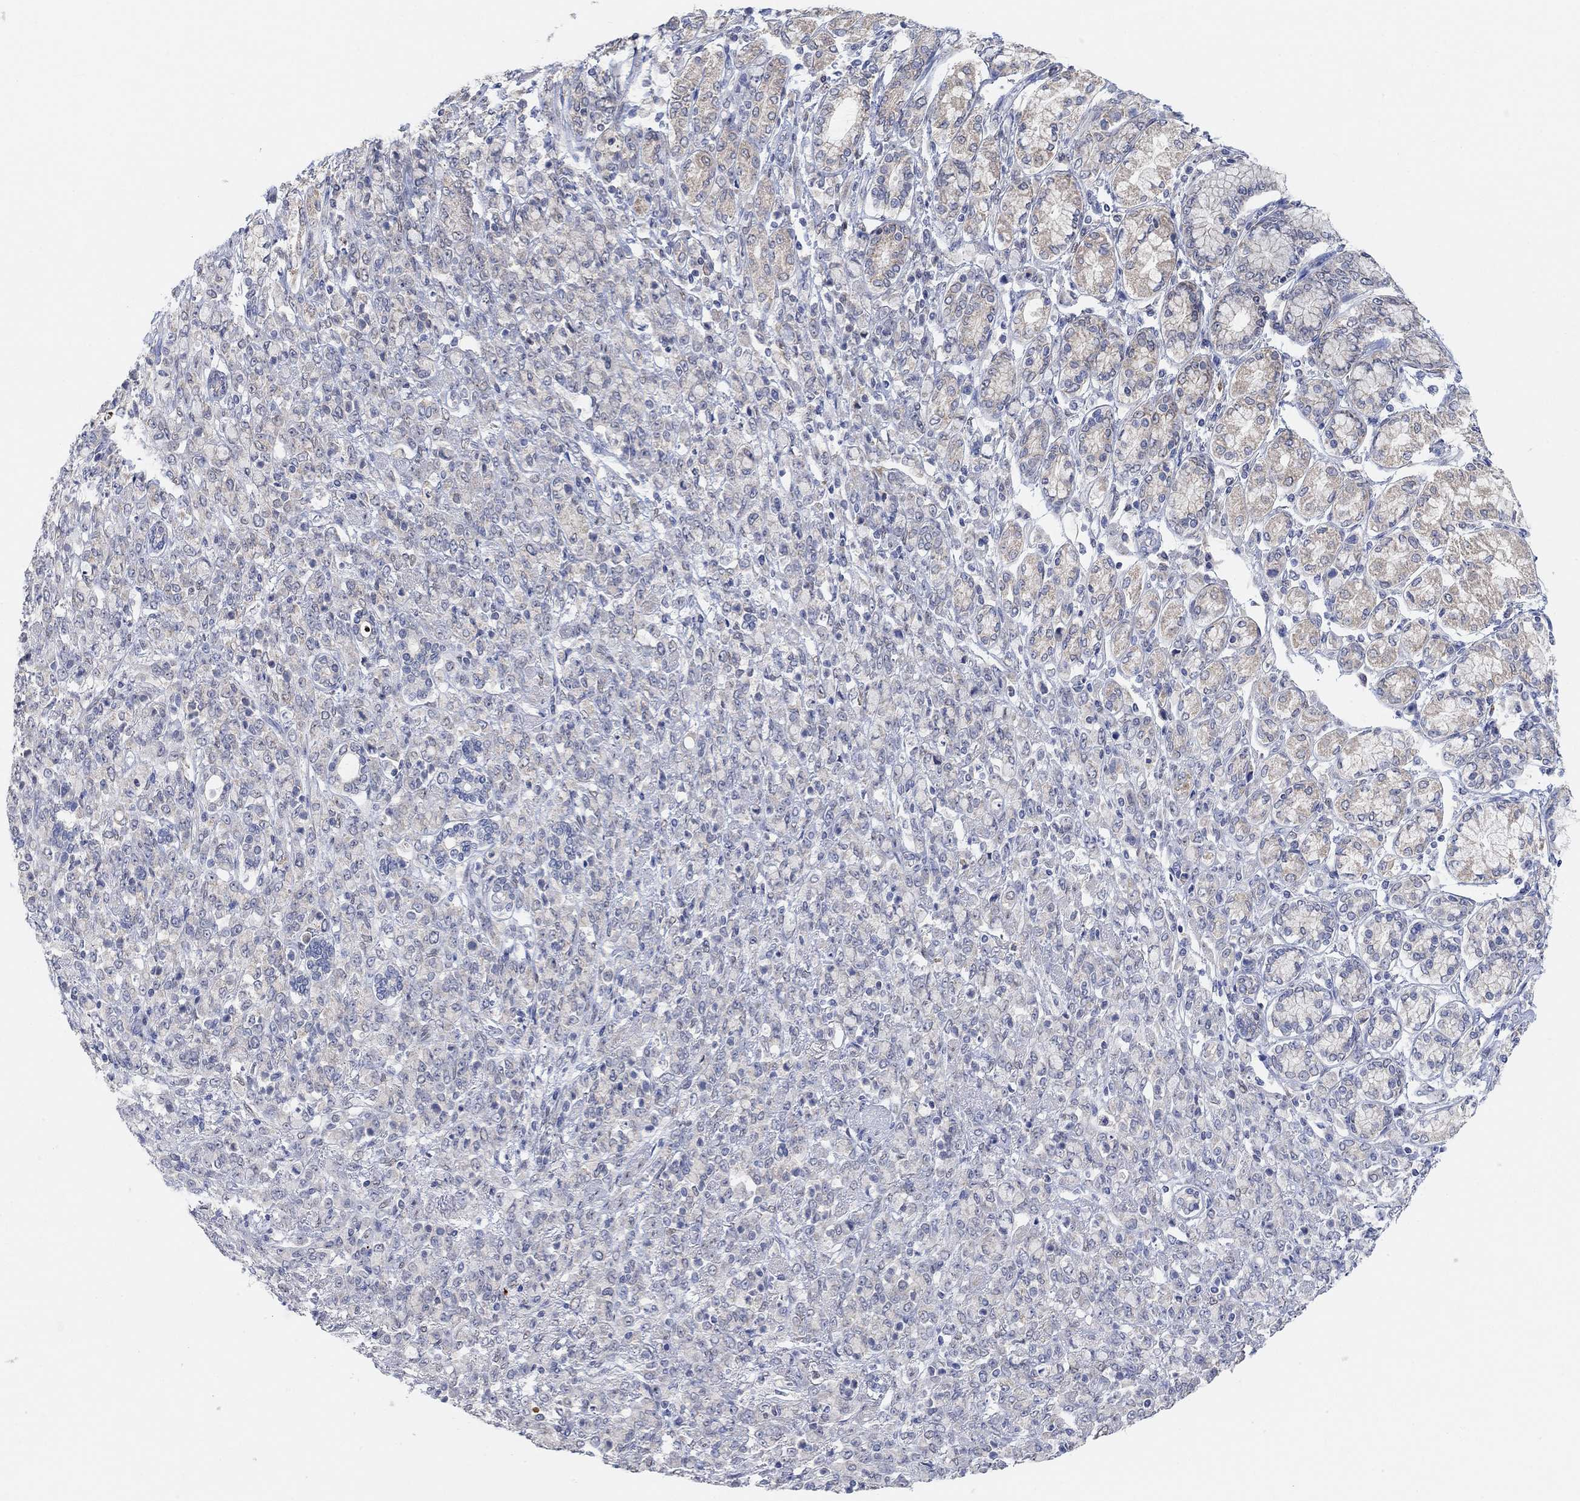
{"staining": {"intensity": "negative", "quantity": "none", "location": "none"}, "tissue": "stomach cancer", "cell_type": "Tumor cells", "image_type": "cancer", "snomed": [{"axis": "morphology", "description": "Normal tissue, NOS"}, {"axis": "morphology", "description": "Adenocarcinoma, NOS"}, {"axis": "topography", "description": "Stomach"}], "caption": "IHC of stomach adenocarcinoma demonstrates no positivity in tumor cells. The staining is performed using DAB brown chromogen with nuclei counter-stained in using hematoxylin.", "gene": "RIMS1", "patient": {"sex": "female", "age": 79}}